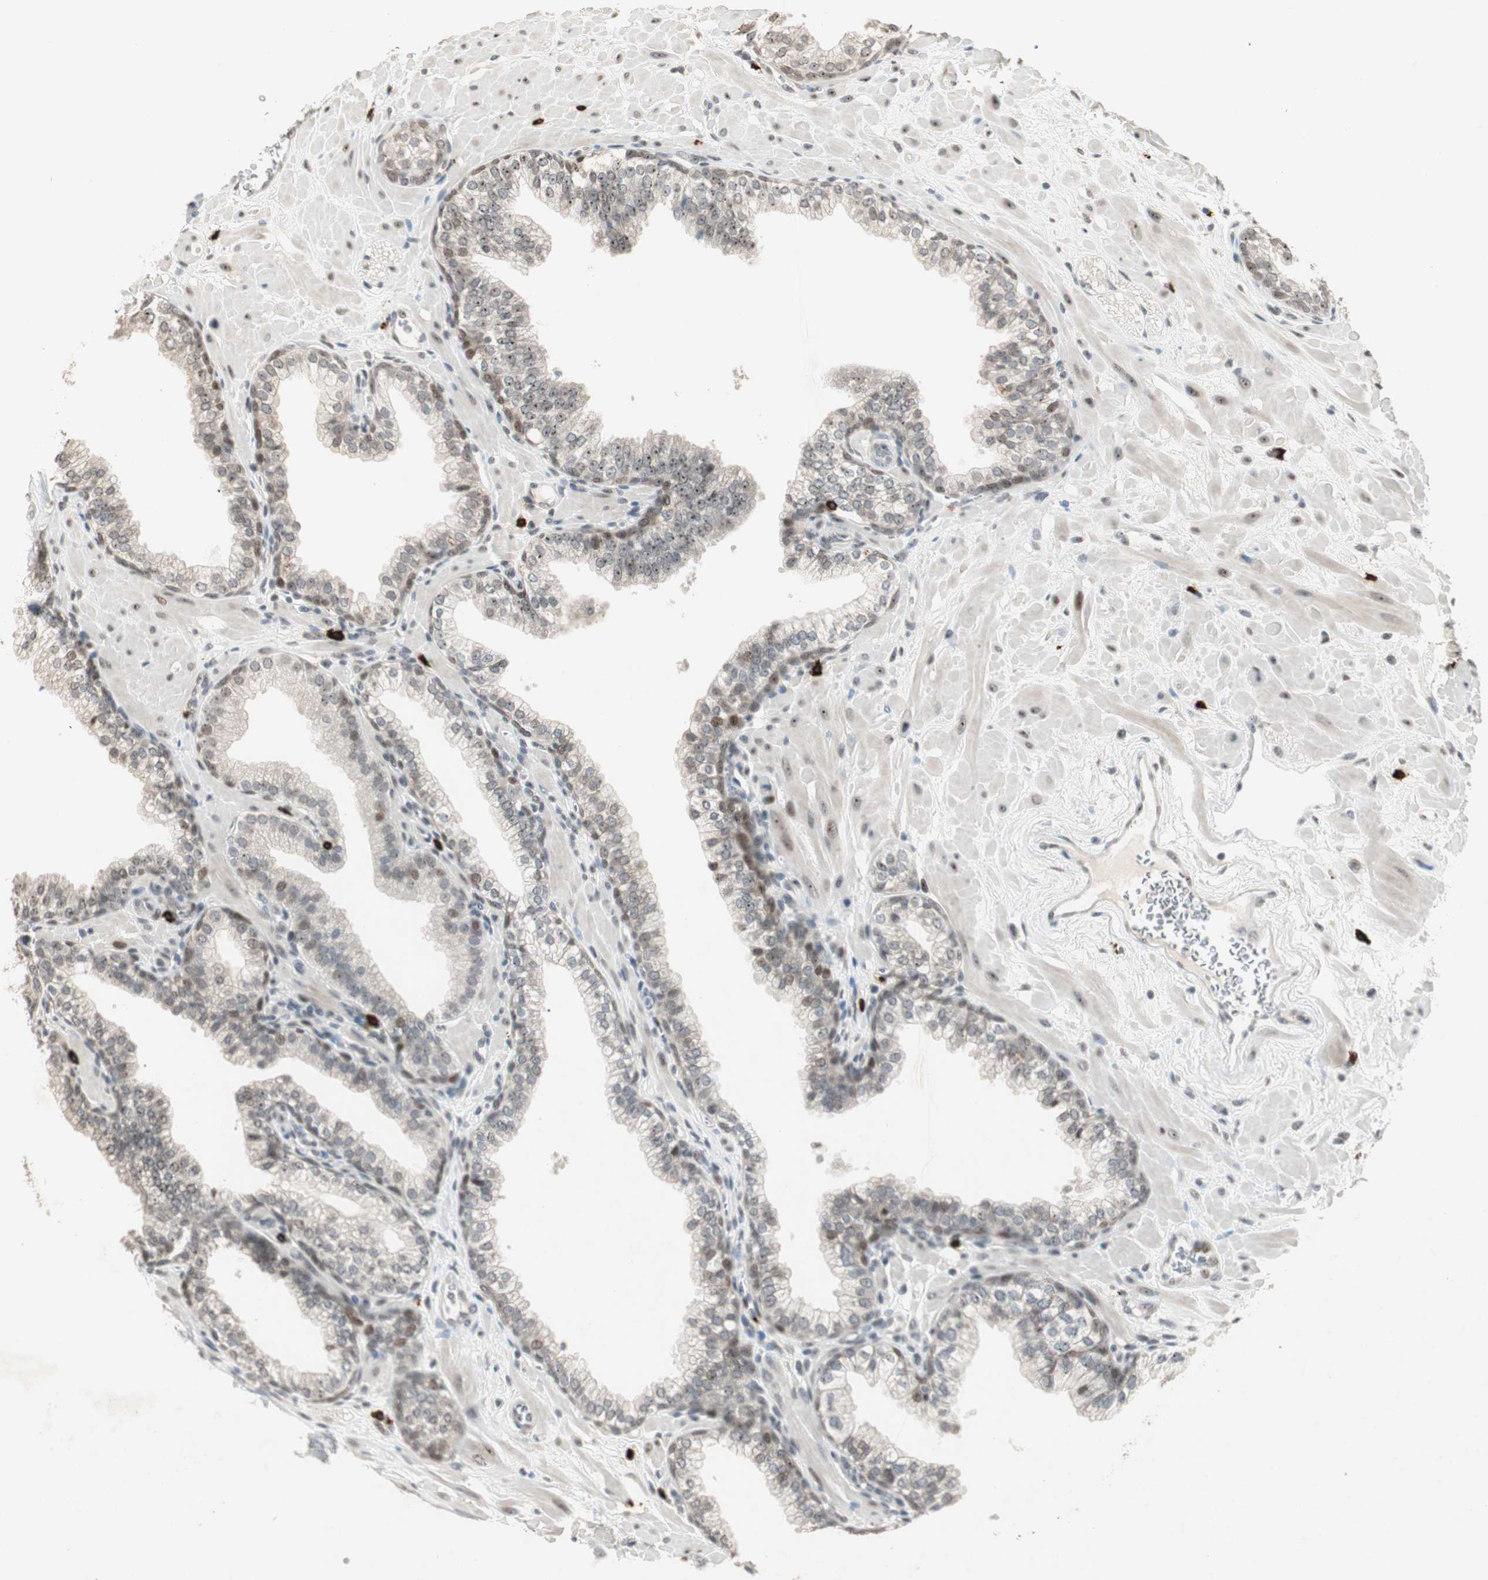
{"staining": {"intensity": "moderate", "quantity": ">75%", "location": "nuclear"}, "tissue": "prostate", "cell_type": "Glandular cells", "image_type": "normal", "snomed": [{"axis": "morphology", "description": "Normal tissue, NOS"}, {"axis": "topography", "description": "Prostate"}], "caption": "Human prostate stained for a protein (brown) demonstrates moderate nuclear positive expression in about >75% of glandular cells.", "gene": "ETV4", "patient": {"sex": "male", "age": 60}}